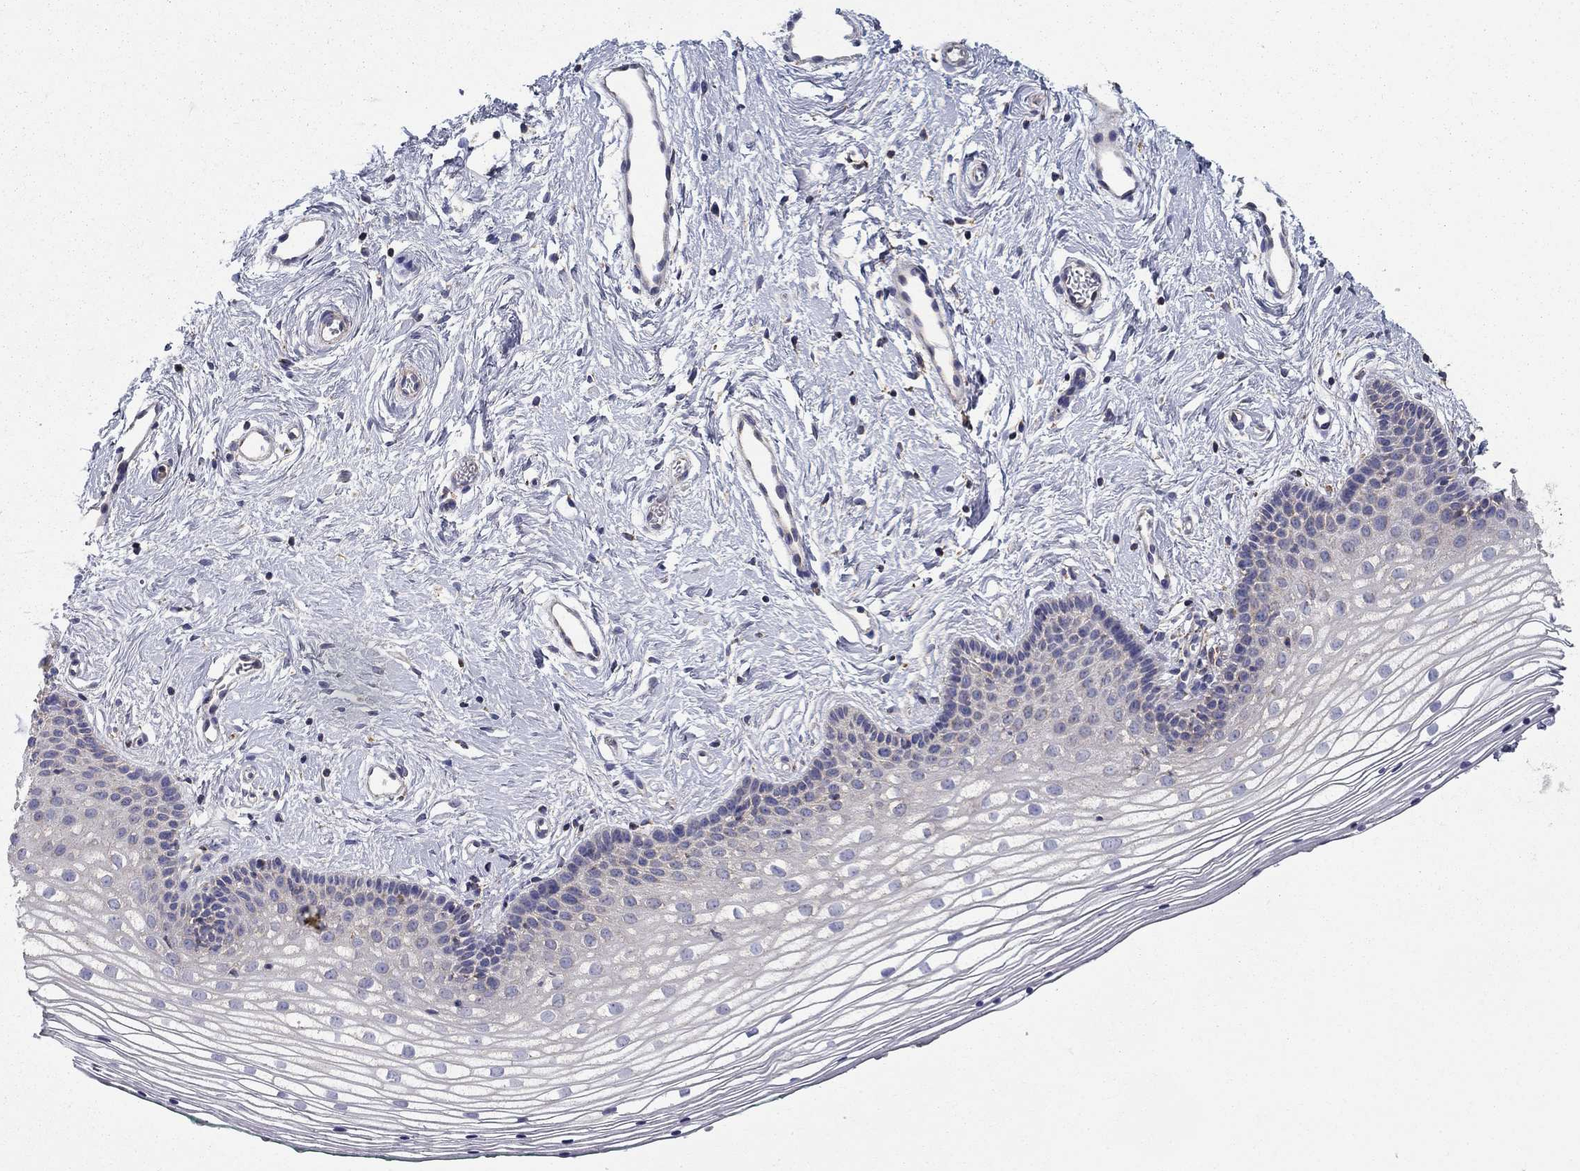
{"staining": {"intensity": "negative", "quantity": "none", "location": "none"}, "tissue": "vagina", "cell_type": "Squamous epithelial cells", "image_type": "normal", "snomed": [{"axis": "morphology", "description": "Normal tissue, NOS"}, {"axis": "topography", "description": "Vagina"}], "caption": "Protein analysis of normal vagina demonstrates no significant expression in squamous epithelial cells. (DAB immunohistochemistry with hematoxylin counter stain).", "gene": "NME5", "patient": {"sex": "female", "age": 36}}